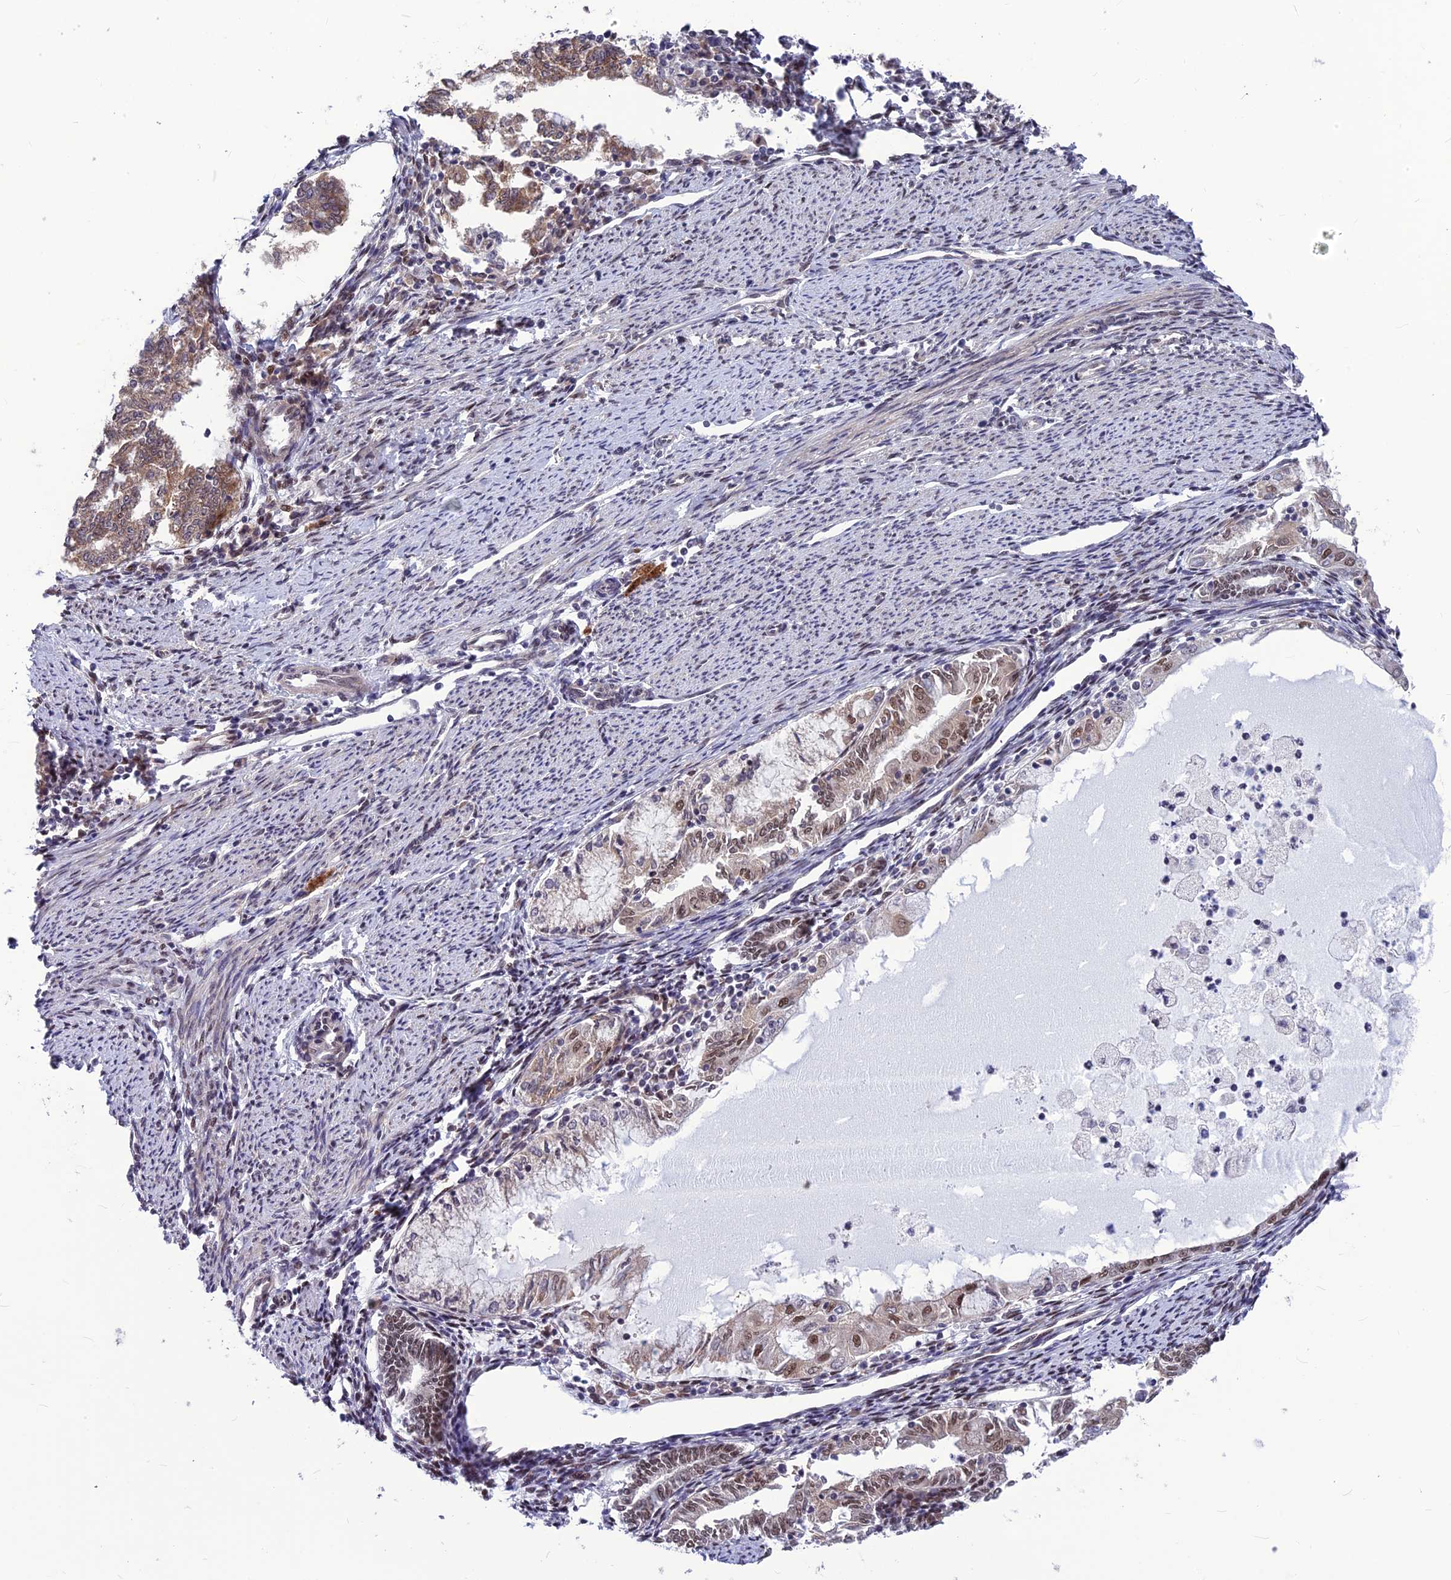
{"staining": {"intensity": "moderate", "quantity": "25%-75%", "location": "cytoplasmic/membranous,nuclear"}, "tissue": "endometrial cancer", "cell_type": "Tumor cells", "image_type": "cancer", "snomed": [{"axis": "morphology", "description": "Adenocarcinoma, NOS"}, {"axis": "topography", "description": "Endometrium"}], "caption": "Protein analysis of endometrial cancer tissue reveals moderate cytoplasmic/membranous and nuclear expression in about 25%-75% of tumor cells.", "gene": "RTRAF", "patient": {"sex": "female", "age": 79}}